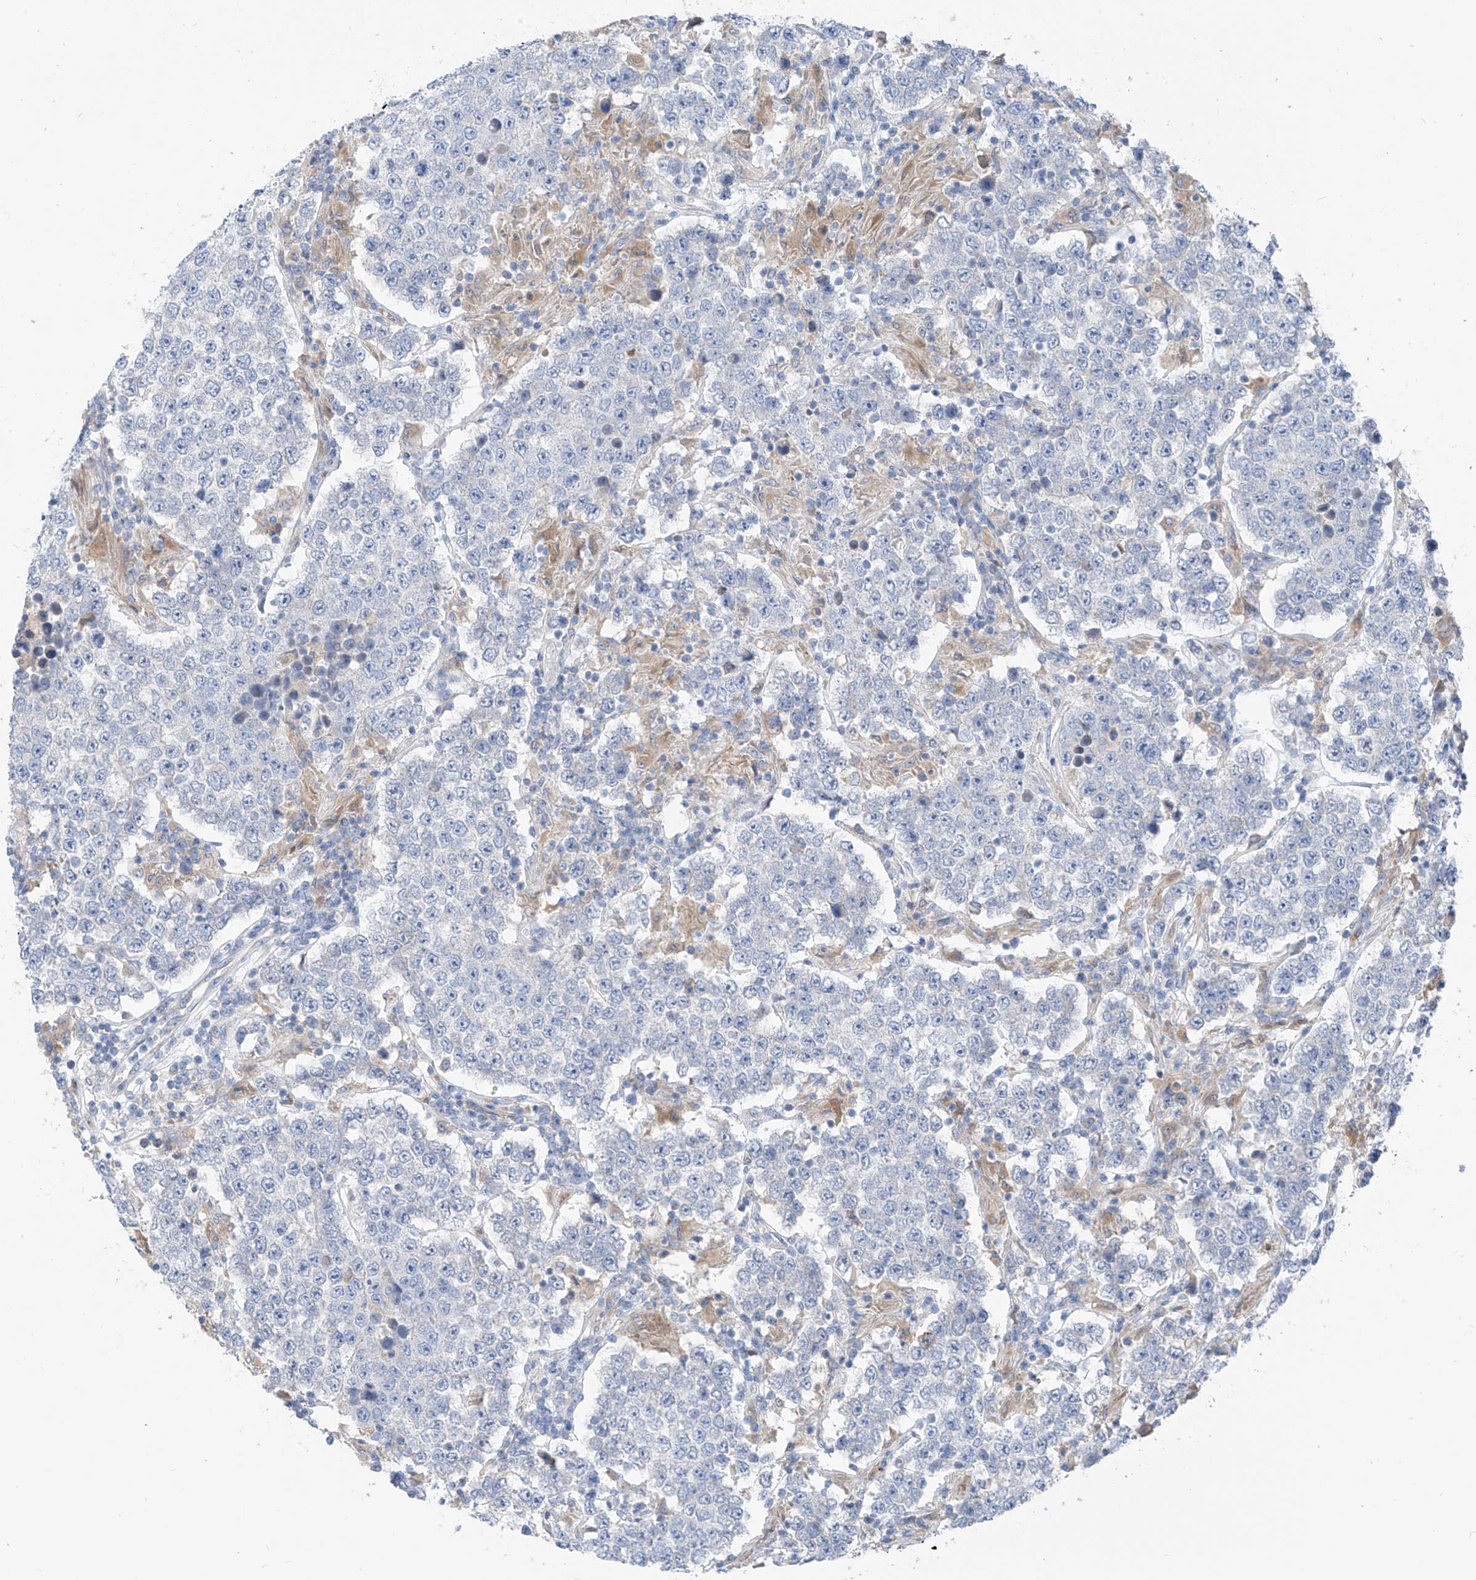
{"staining": {"intensity": "negative", "quantity": "none", "location": "none"}, "tissue": "testis cancer", "cell_type": "Tumor cells", "image_type": "cancer", "snomed": [{"axis": "morphology", "description": "Normal tissue, NOS"}, {"axis": "morphology", "description": "Urothelial carcinoma, High grade"}, {"axis": "morphology", "description": "Seminoma, NOS"}, {"axis": "morphology", "description": "Carcinoma, Embryonal, NOS"}, {"axis": "topography", "description": "Urinary bladder"}, {"axis": "topography", "description": "Testis"}], "caption": "Immunohistochemistry (IHC) photomicrograph of human testis cancer (embryonal carcinoma) stained for a protein (brown), which reveals no expression in tumor cells.", "gene": "LDAH", "patient": {"sex": "male", "age": 41}}